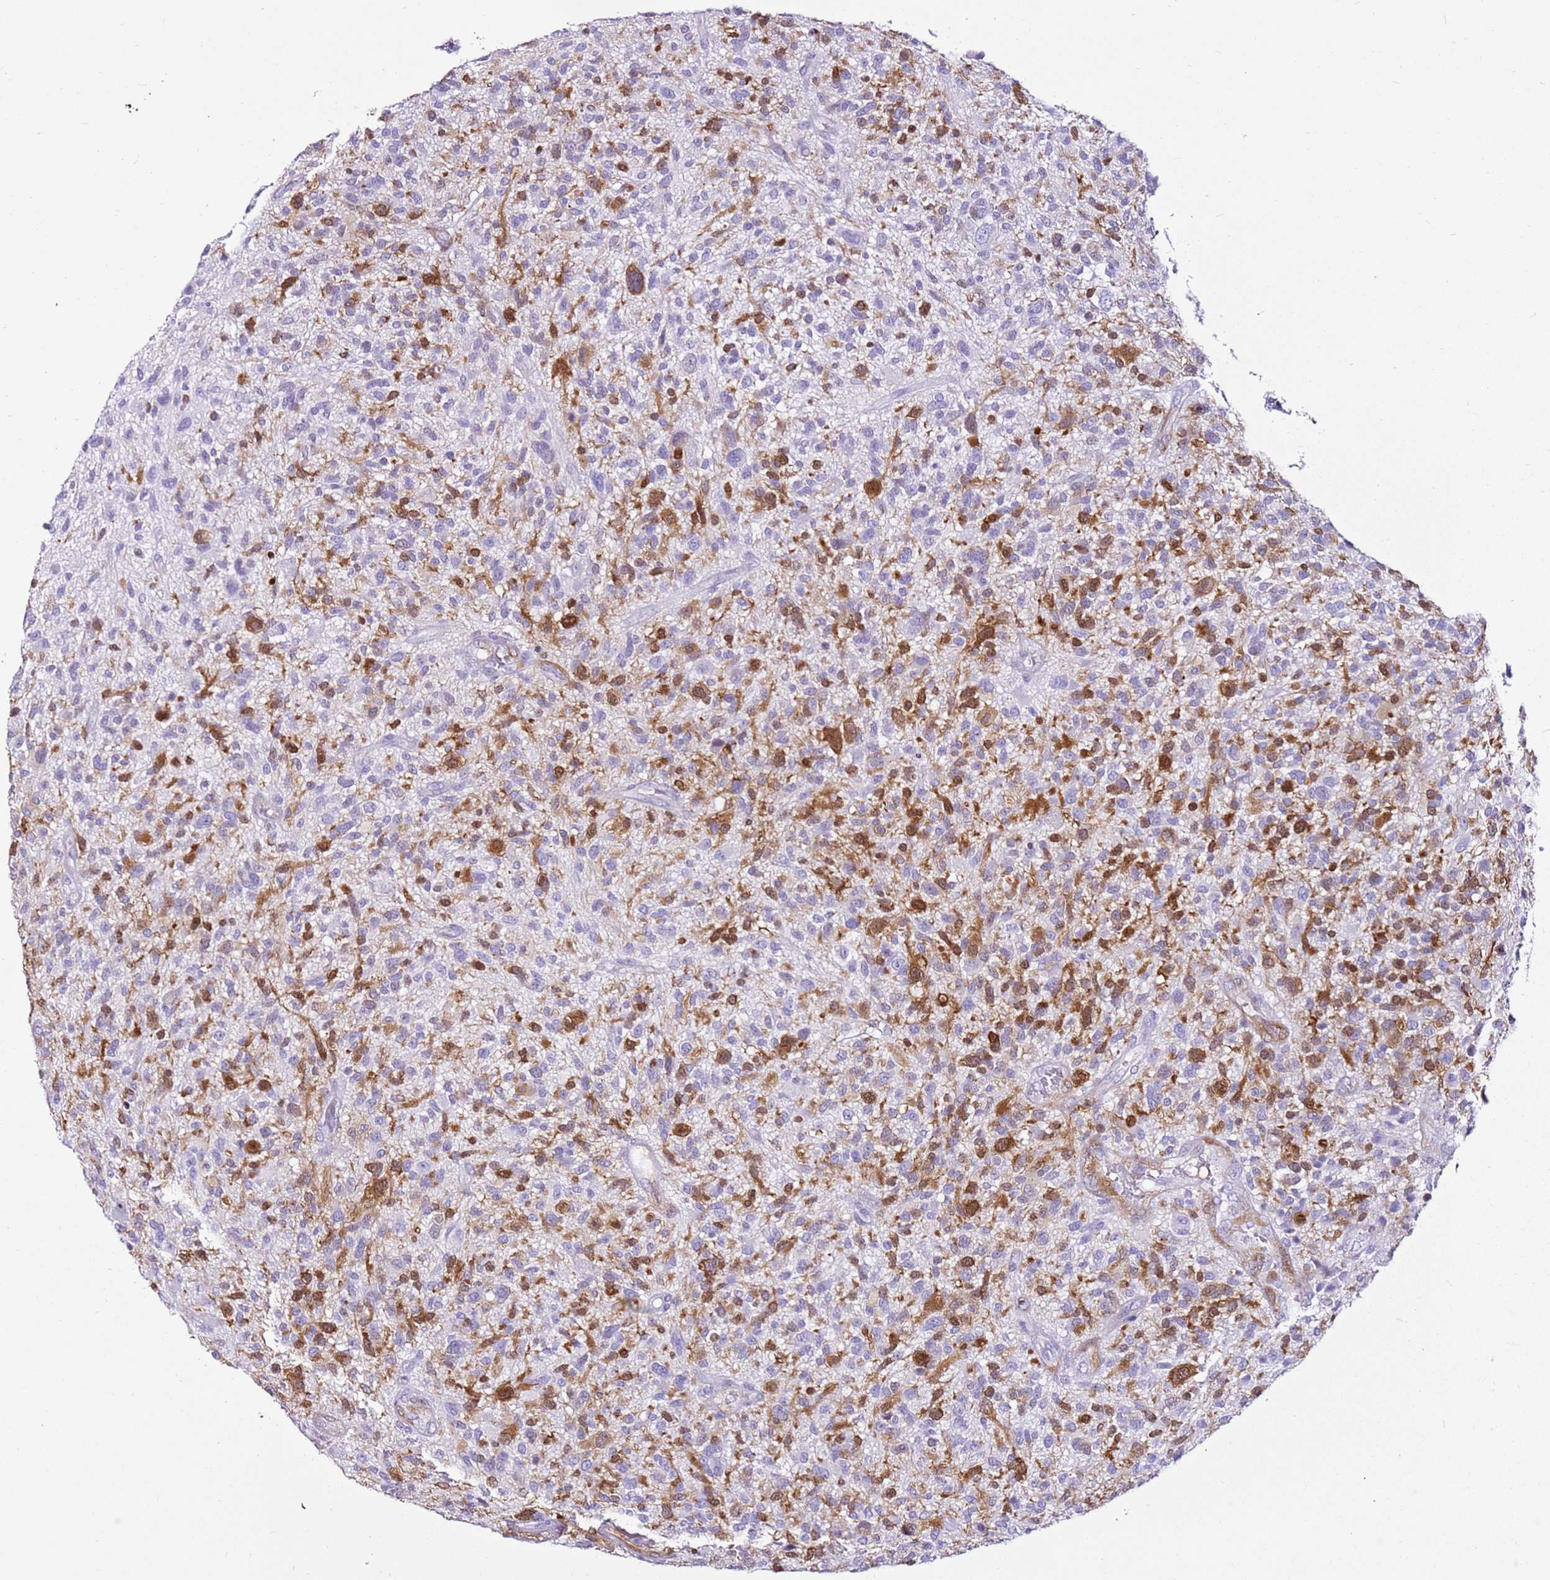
{"staining": {"intensity": "moderate", "quantity": "<25%", "location": "cytoplasmic/membranous,nuclear"}, "tissue": "glioma", "cell_type": "Tumor cells", "image_type": "cancer", "snomed": [{"axis": "morphology", "description": "Glioma, malignant, High grade"}, {"axis": "topography", "description": "Brain"}], "caption": "This is a photomicrograph of IHC staining of malignant glioma (high-grade), which shows moderate positivity in the cytoplasmic/membranous and nuclear of tumor cells.", "gene": "SPC25", "patient": {"sex": "male", "age": 47}}